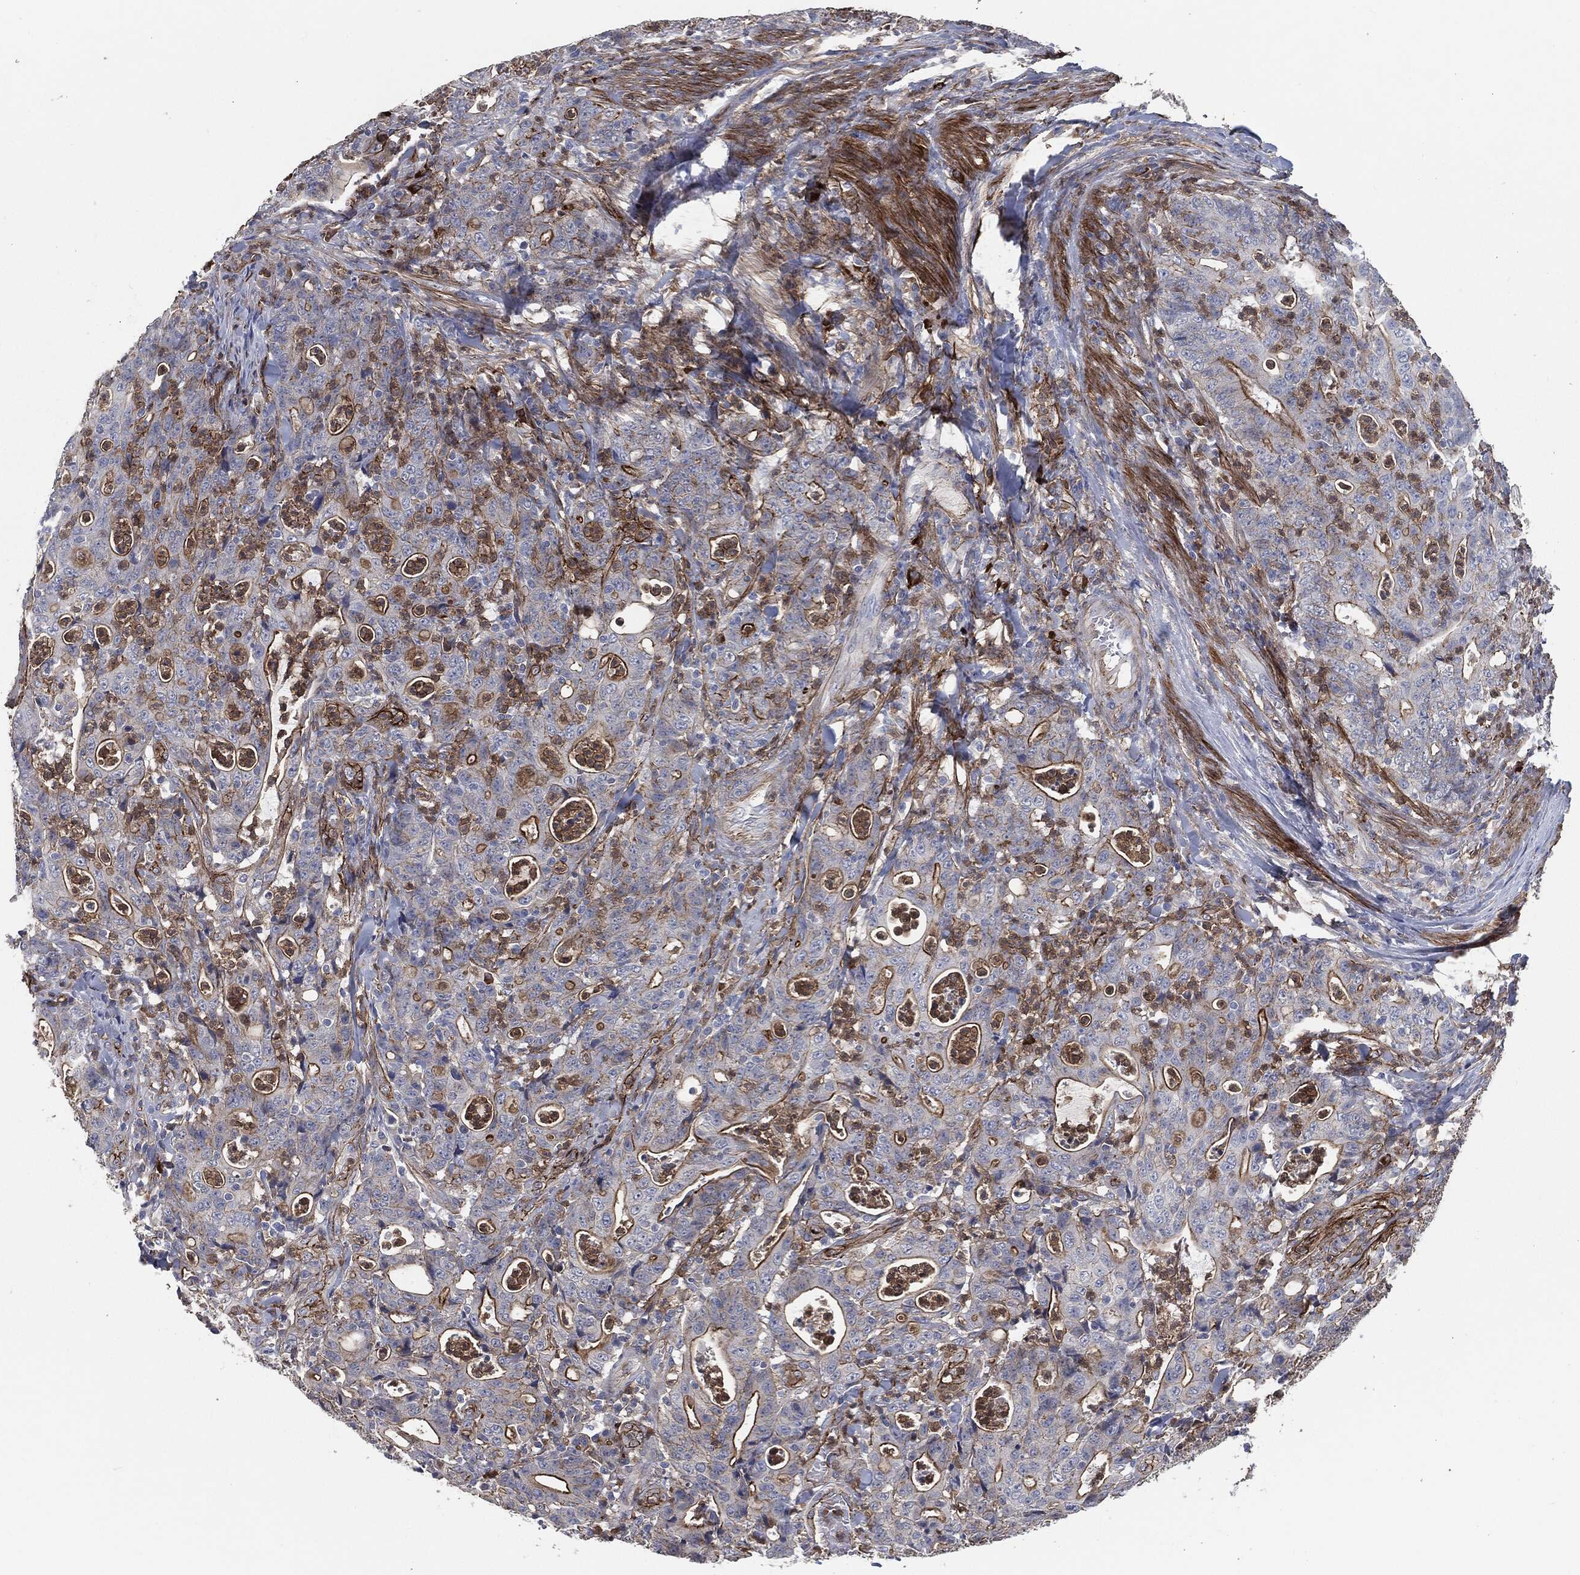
{"staining": {"intensity": "strong", "quantity": "25%-75%", "location": "cytoplasmic/membranous"}, "tissue": "colorectal cancer", "cell_type": "Tumor cells", "image_type": "cancer", "snomed": [{"axis": "morphology", "description": "Adenocarcinoma, NOS"}, {"axis": "topography", "description": "Colon"}], "caption": "High-magnification brightfield microscopy of colorectal adenocarcinoma stained with DAB (3,3'-diaminobenzidine) (brown) and counterstained with hematoxylin (blue). tumor cells exhibit strong cytoplasmic/membranous positivity is seen in approximately25%-75% of cells.", "gene": "SVIL", "patient": {"sex": "male", "age": 70}}